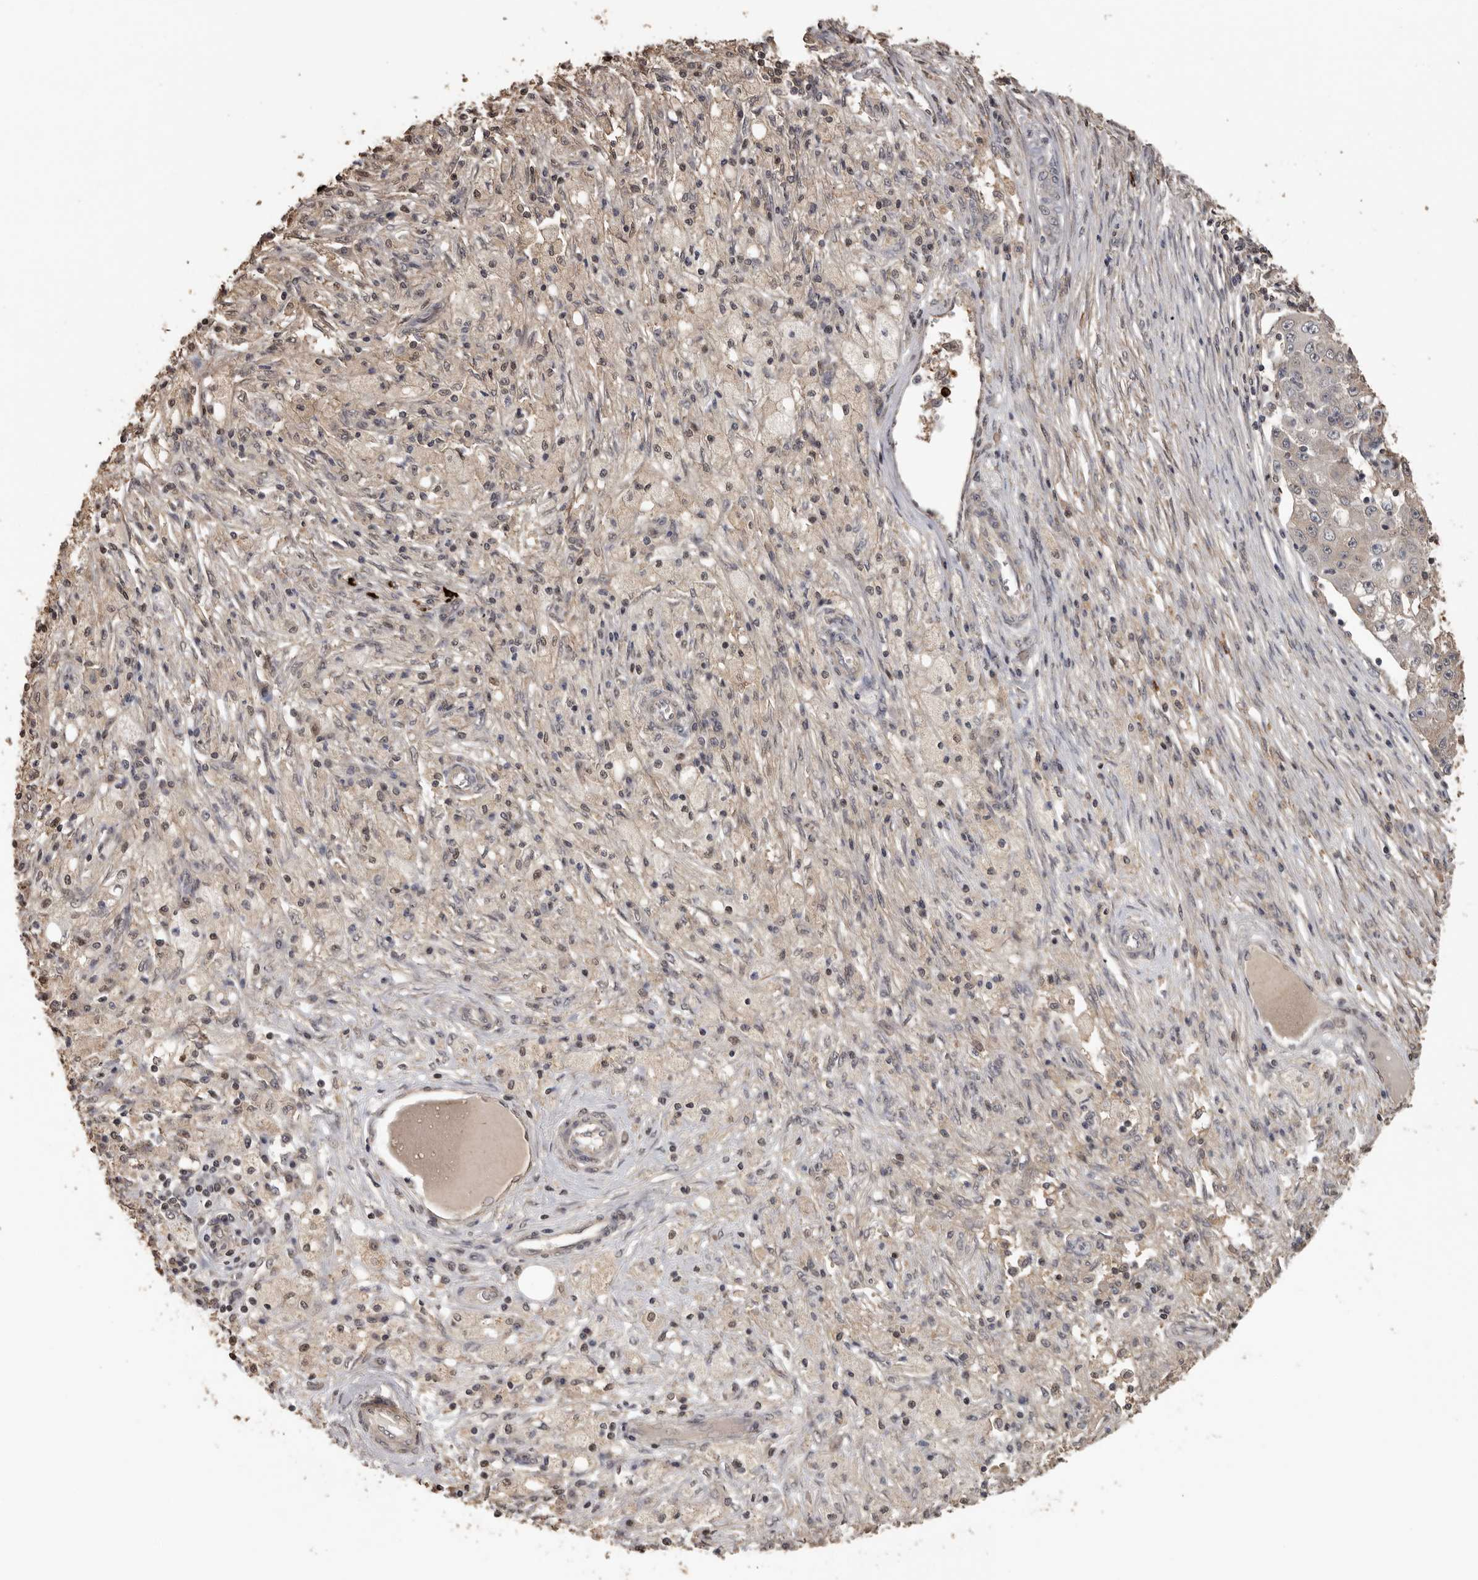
{"staining": {"intensity": "weak", "quantity": "<25%", "location": "cytoplasmic/membranous"}, "tissue": "ovarian cancer", "cell_type": "Tumor cells", "image_type": "cancer", "snomed": [{"axis": "morphology", "description": "Carcinoma, endometroid"}, {"axis": "topography", "description": "Ovary"}], "caption": "High power microscopy micrograph of an IHC micrograph of ovarian cancer (endometroid carcinoma), revealing no significant staining in tumor cells.", "gene": "KIF2B", "patient": {"sex": "female", "age": 42}}